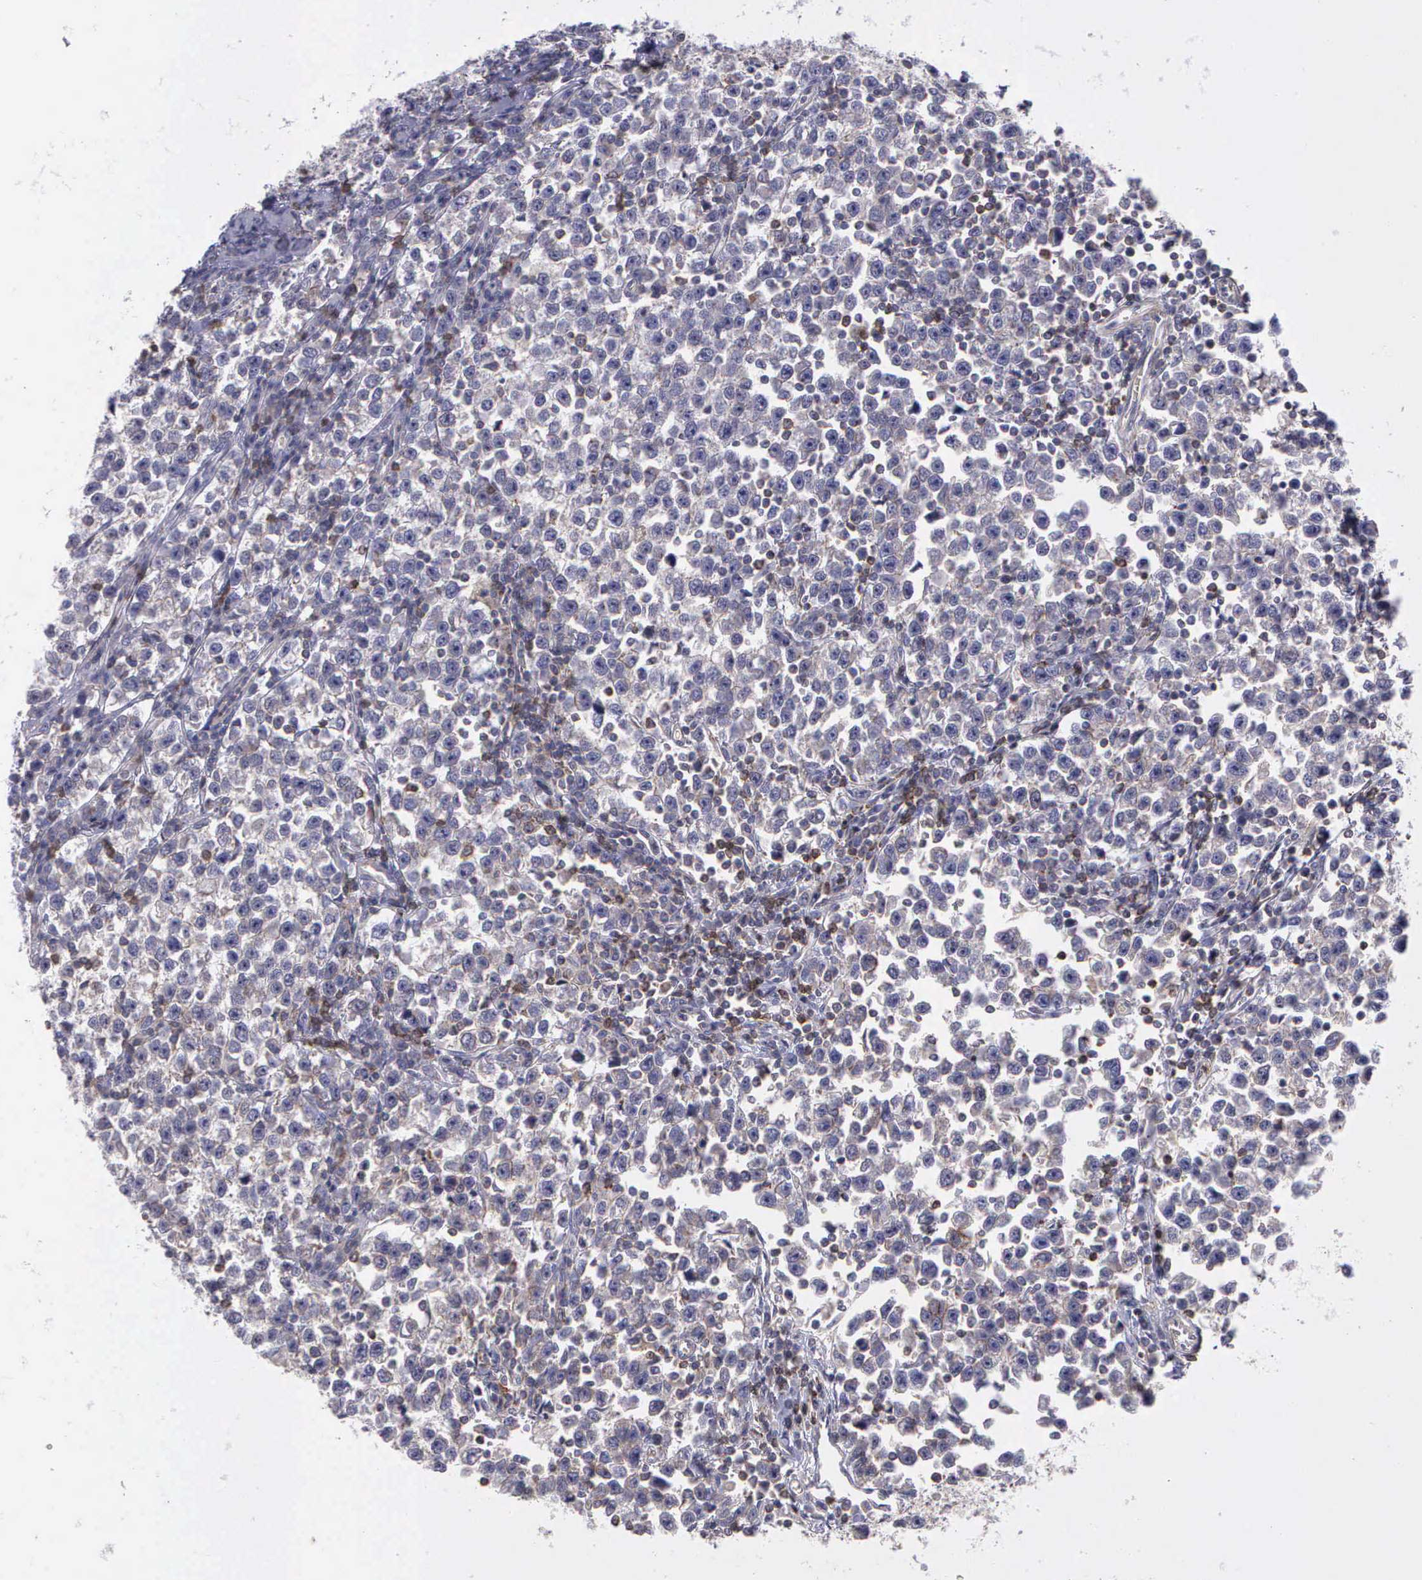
{"staining": {"intensity": "negative", "quantity": "none", "location": "none"}, "tissue": "testis cancer", "cell_type": "Tumor cells", "image_type": "cancer", "snomed": [{"axis": "morphology", "description": "Seminoma, NOS"}, {"axis": "topography", "description": "Testis"}], "caption": "This is a histopathology image of immunohistochemistry (IHC) staining of testis seminoma, which shows no positivity in tumor cells.", "gene": "MICAL3", "patient": {"sex": "male", "age": 43}}